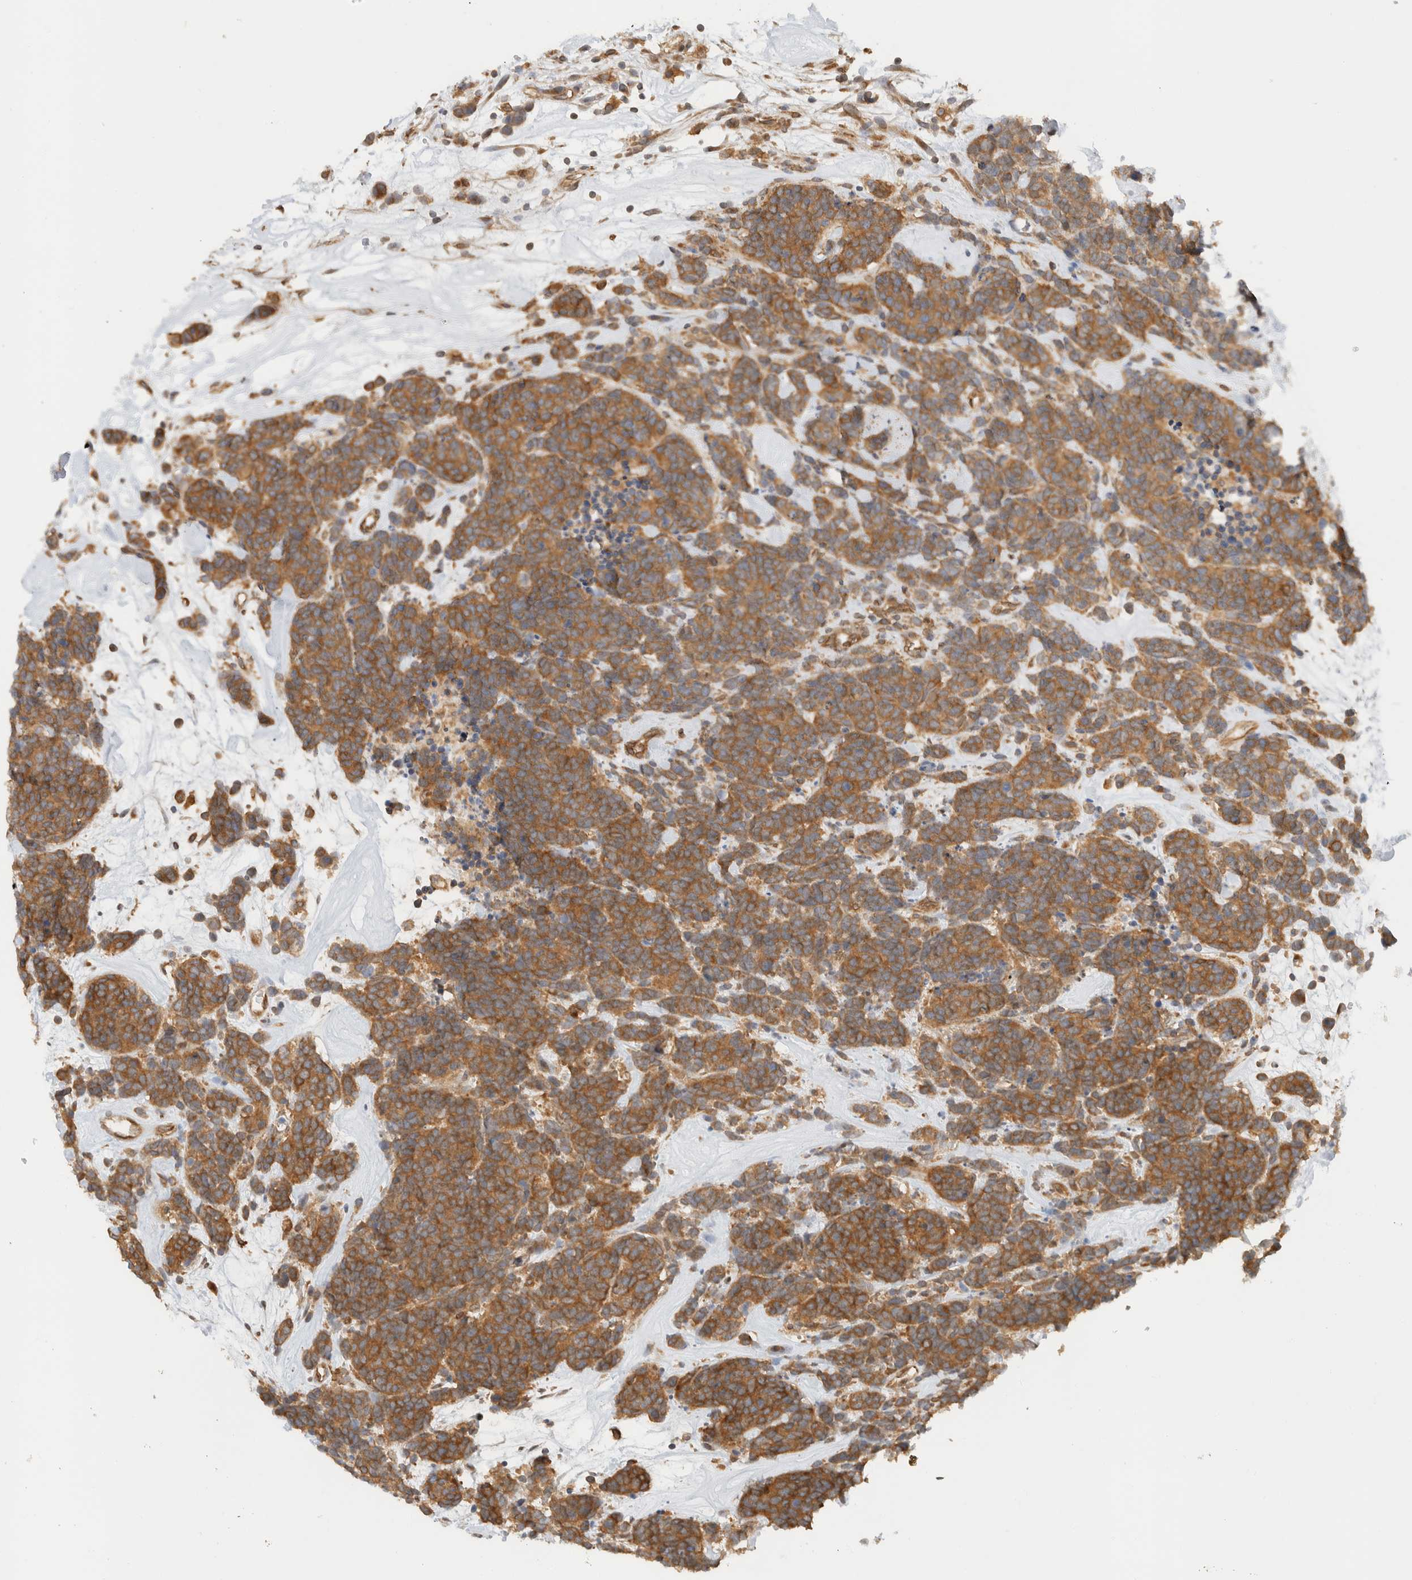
{"staining": {"intensity": "strong", "quantity": ">75%", "location": "cytoplasmic/membranous"}, "tissue": "carcinoid", "cell_type": "Tumor cells", "image_type": "cancer", "snomed": [{"axis": "morphology", "description": "Carcinoma, NOS"}, {"axis": "morphology", "description": "Carcinoid, malignant, NOS"}, {"axis": "topography", "description": "Urinary bladder"}], "caption": "Tumor cells show strong cytoplasmic/membranous positivity in approximately >75% of cells in carcinoid (malignant).", "gene": "ARFGEF2", "patient": {"sex": "male", "age": 57}}